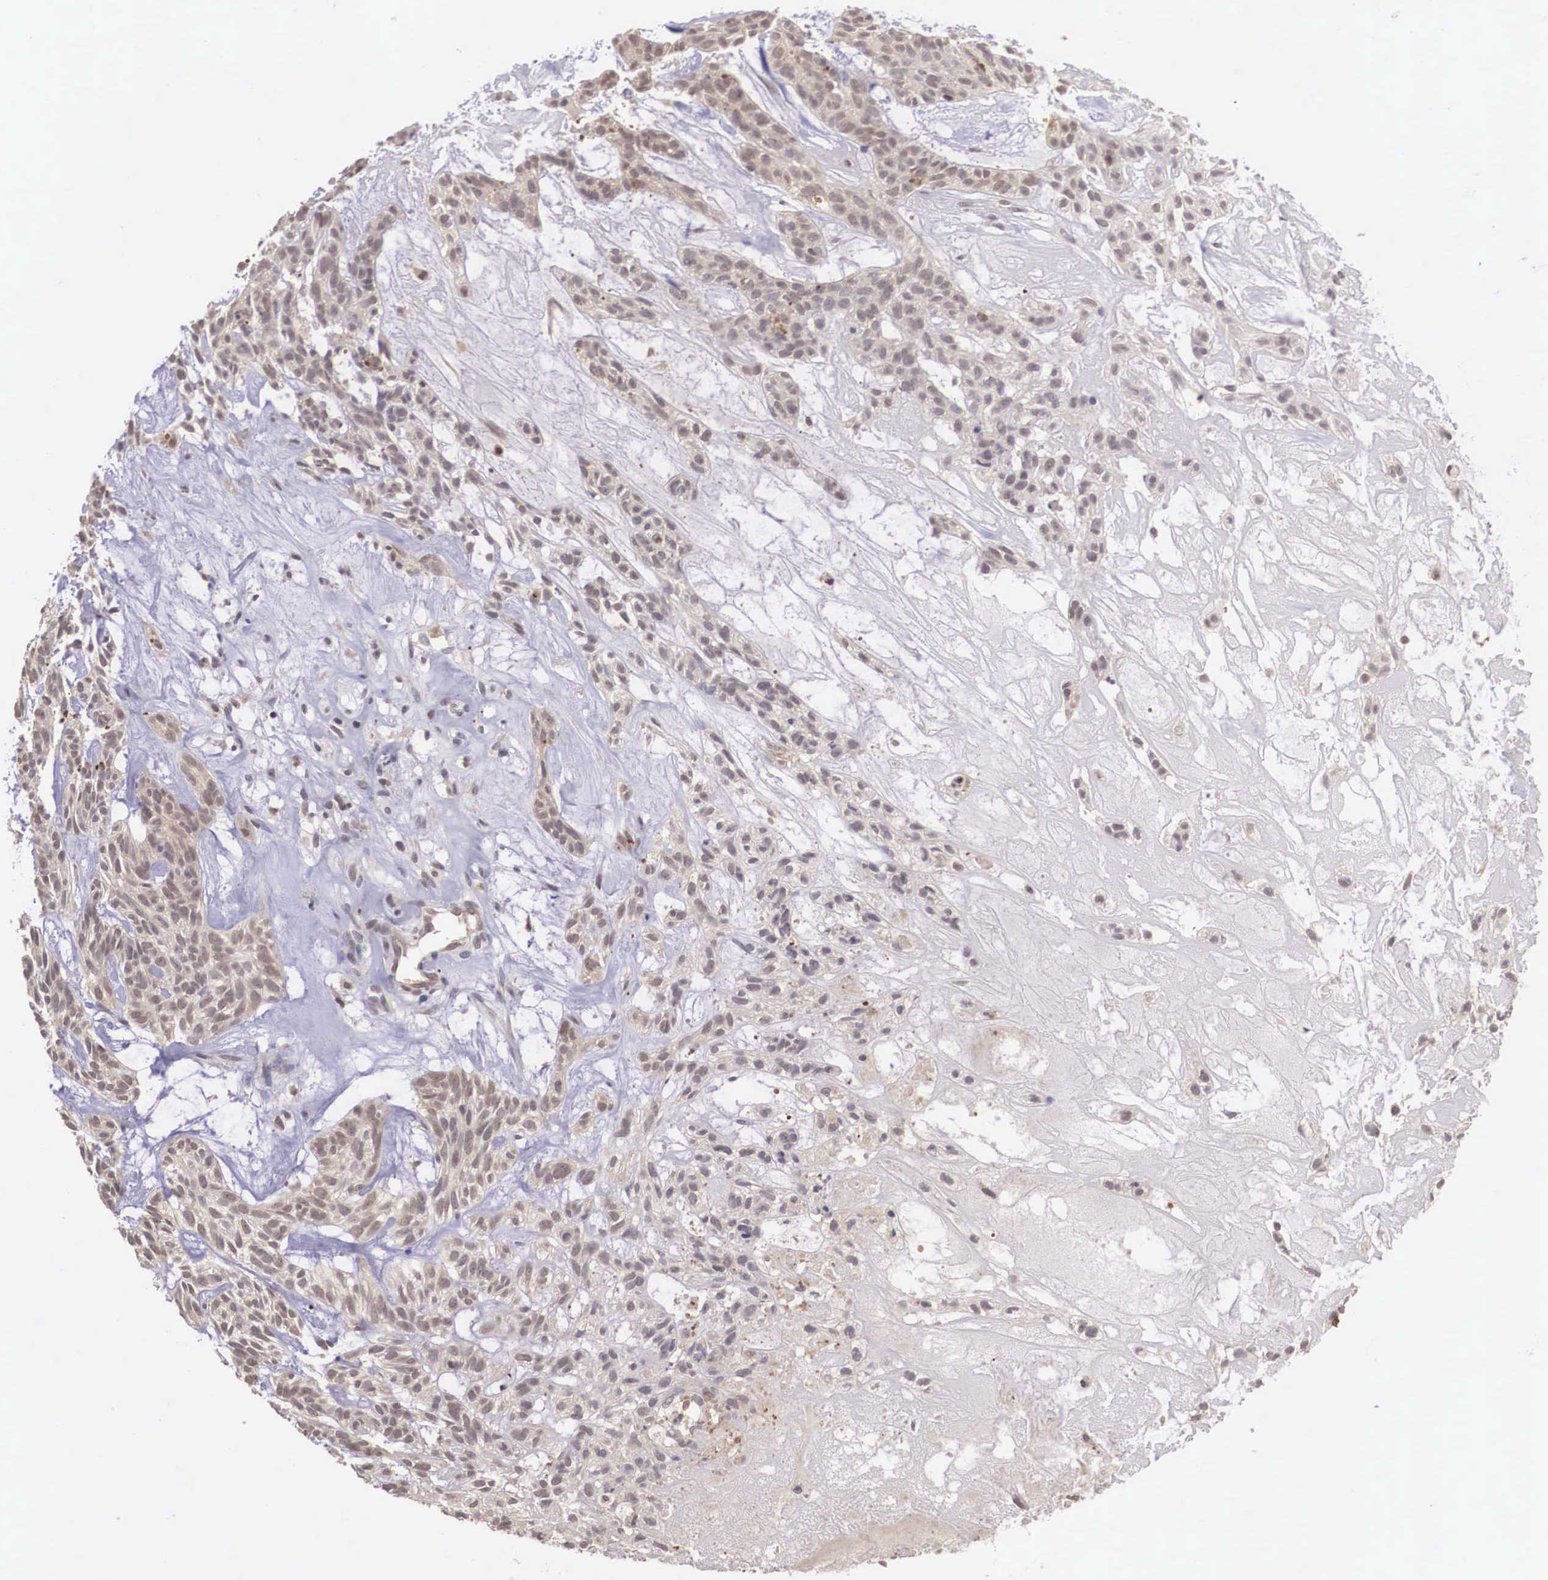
{"staining": {"intensity": "weak", "quantity": ">75%", "location": "cytoplasmic/membranous"}, "tissue": "skin cancer", "cell_type": "Tumor cells", "image_type": "cancer", "snomed": [{"axis": "morphology", "description": "Basal cell carcinoma"}, {"axis": "topography", "description": "Skin"}], "caption": "Basal cell carcinoma (skin) stained with a protein marker reveals weak staining in tumor cells.", "gene": "VASH1", "patient": {"sex": "male", "age": 75}}